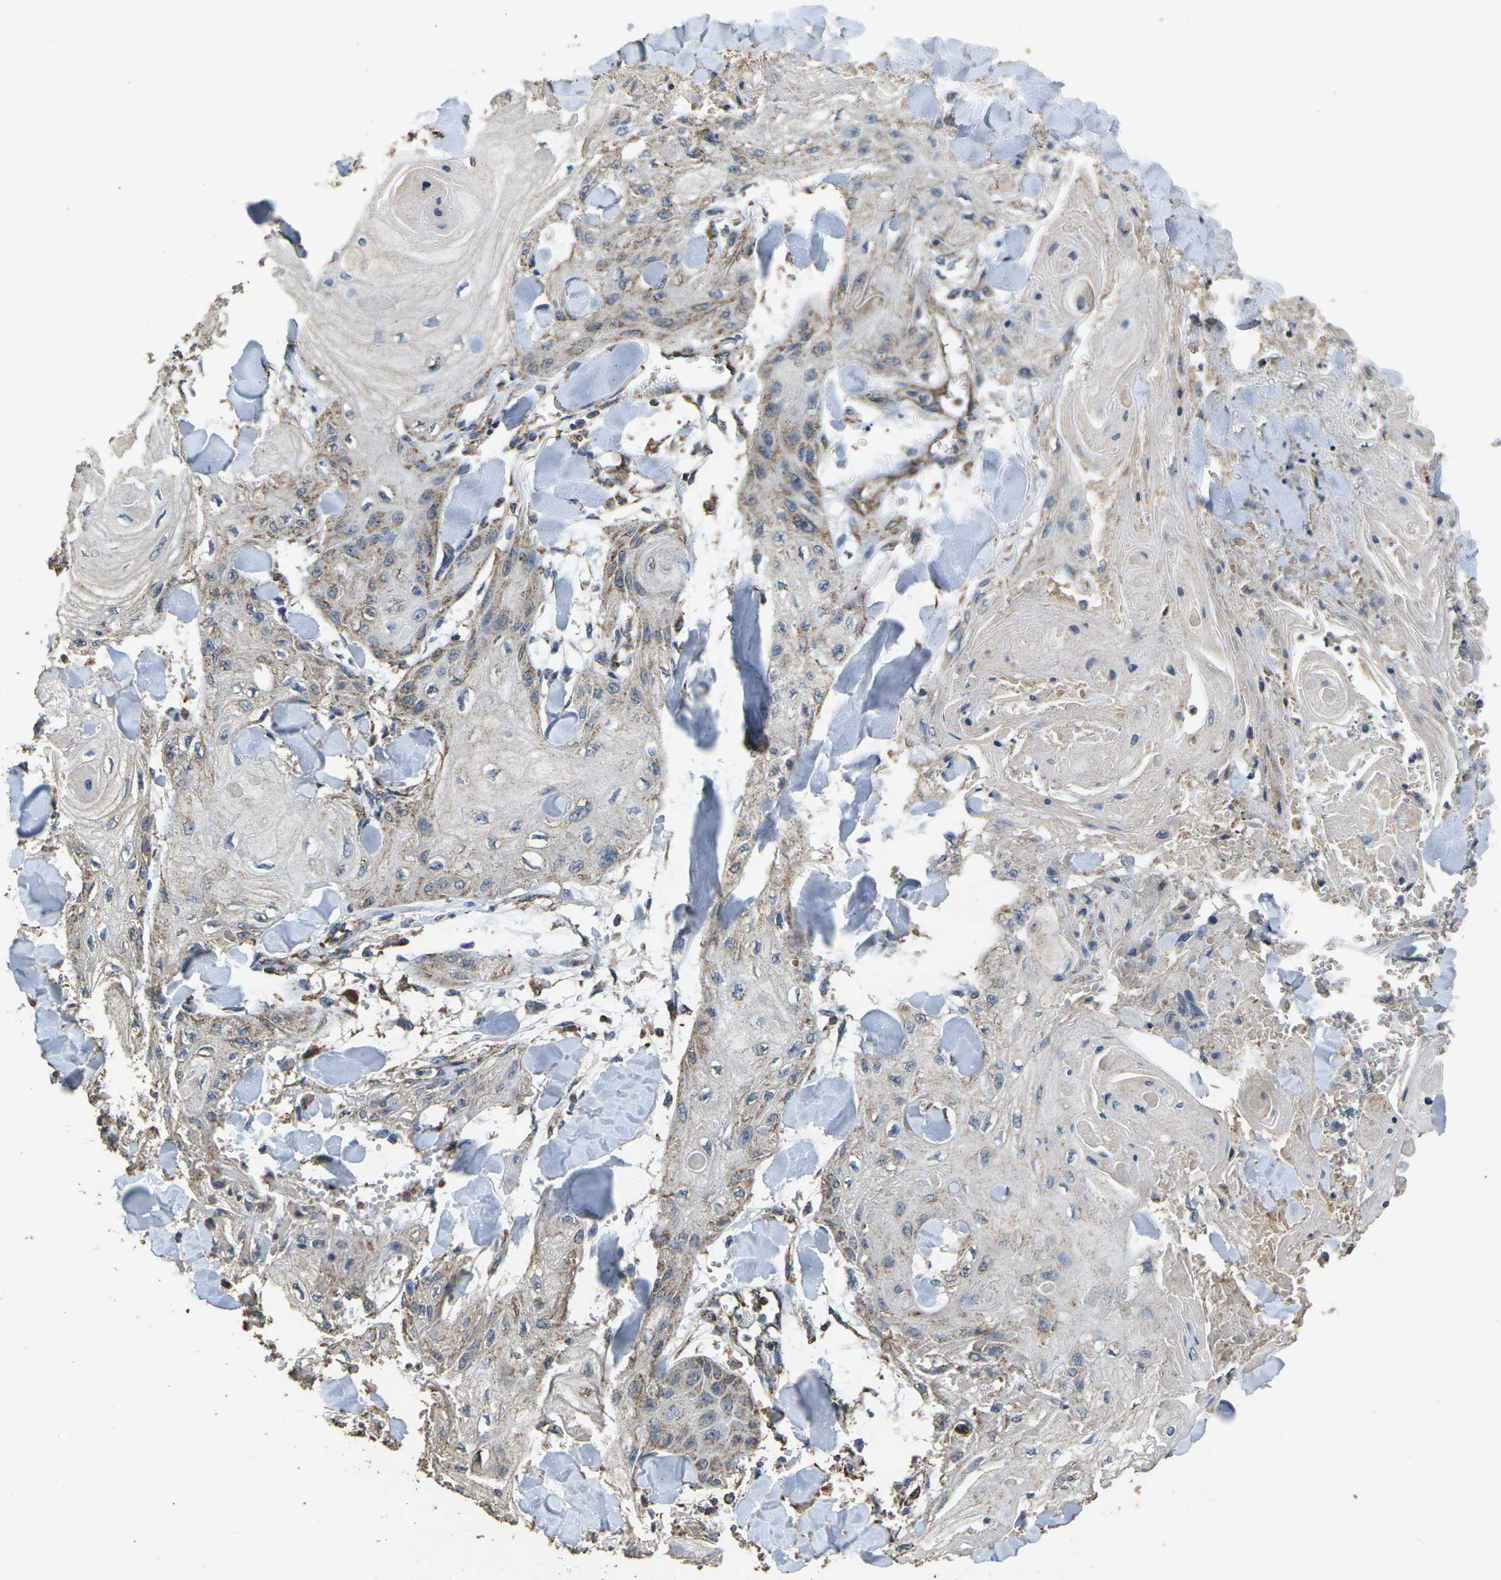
{"staining": {"intensity": "moderate", "quantity": "25%-75%", "location": "cytoplasmic/membranous"}, "tissue": "skin cancer", "cell_type": "Tumor cells", "image_type": "cancer", "snomed": [{"axis": "morphology", "description": "Squamous cell carcinoma, NOS"}, {"axis": "topography", "description": "Skin"}], "caption": "Protein analysis of skin cancer (squamous cell carcinoma) tissue reveals moderate cytoplasmic/membranous staining in about 25%-75% of tumor cells.", "gene": "MAPK11", "patient": {"sex": "male", "age": 74}}